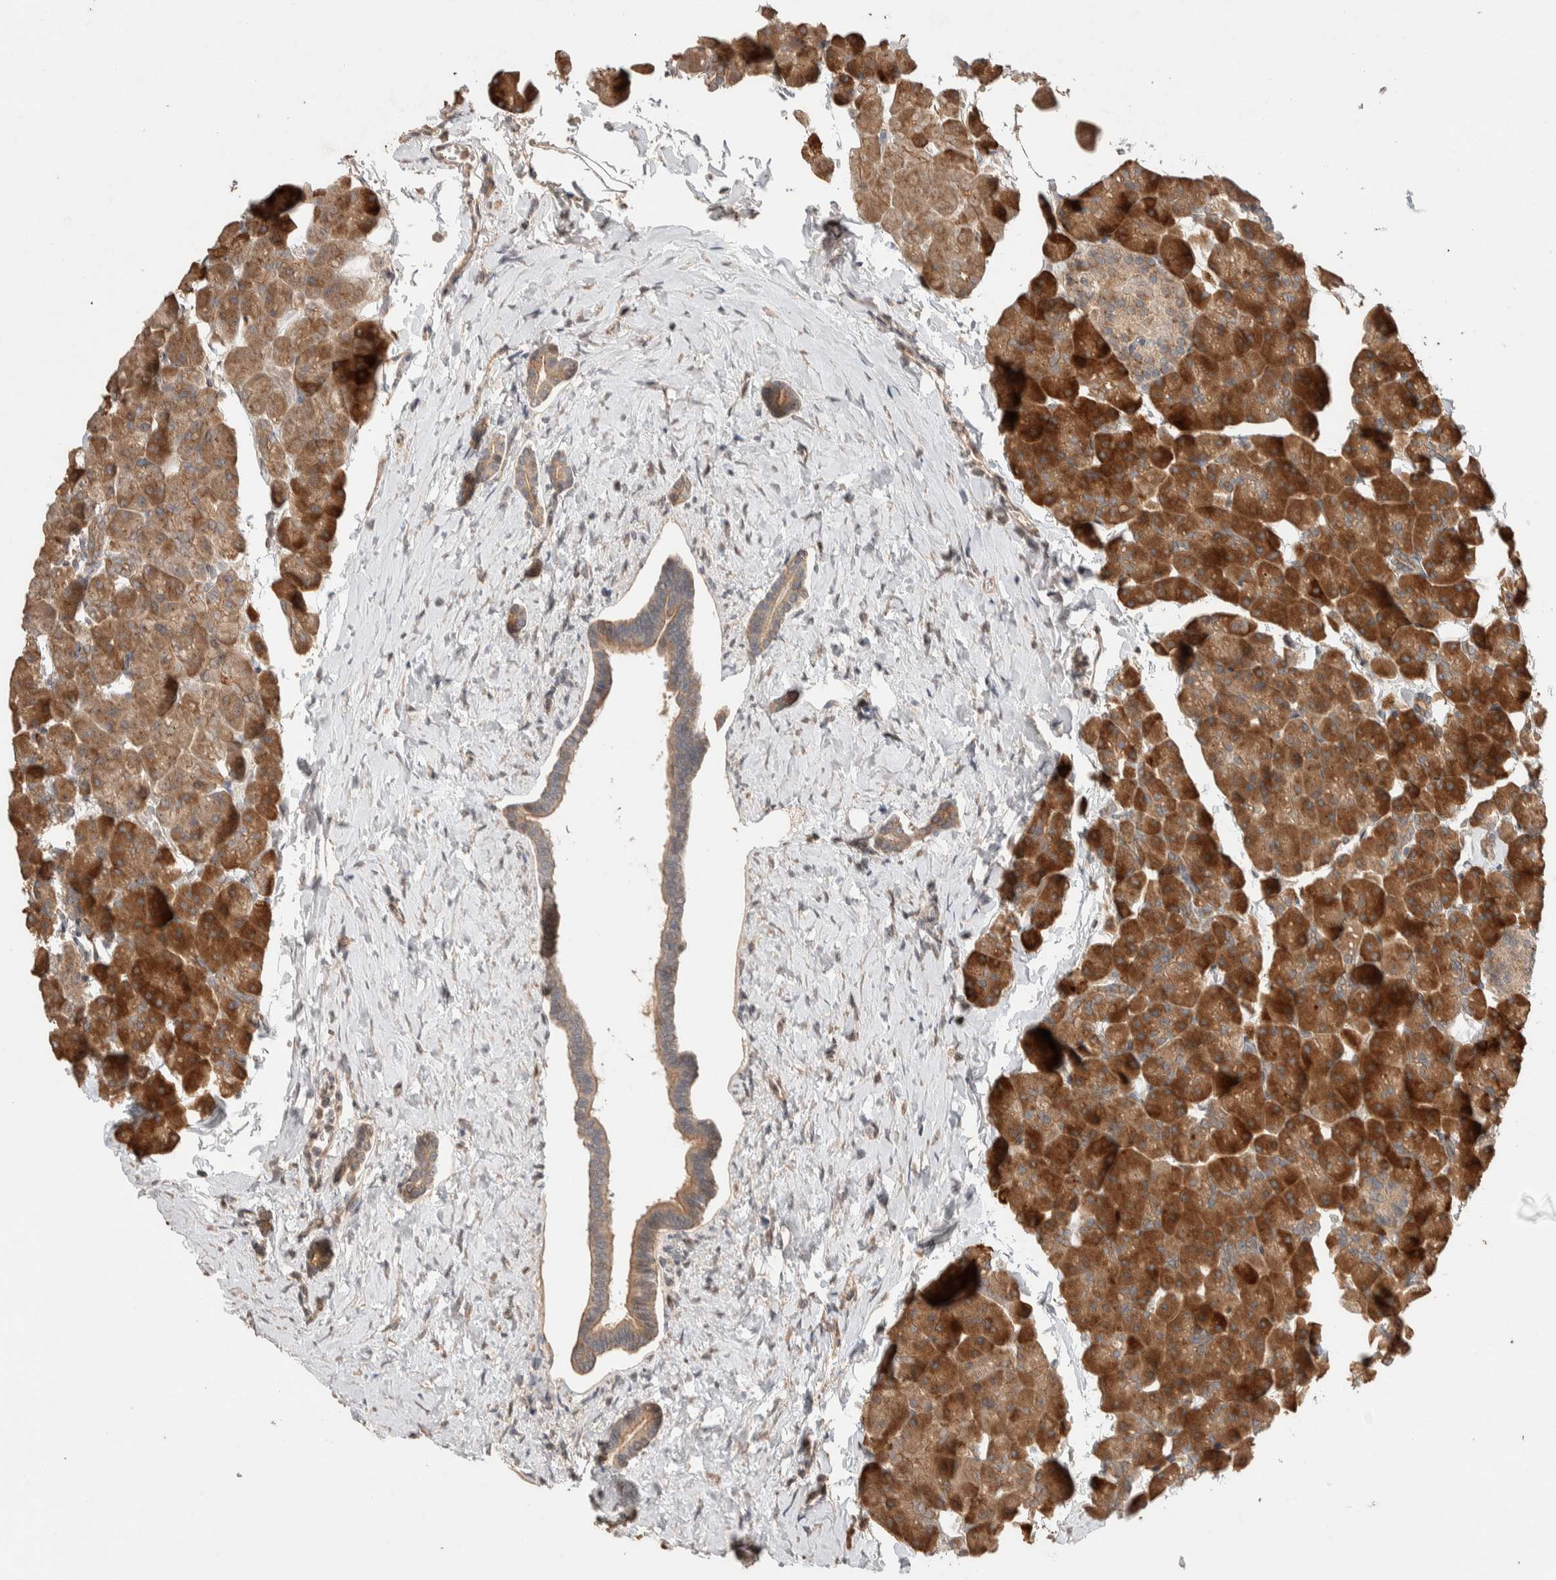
{"staining": {"intensity": "strong", "quantity": ">75%", "location": "cytoplasmic/membranous"}, "tissue": "pancreas", "cell_type": "Exocrine glandular cells", "image_type": "normal", "snomed": [{"axis": "morphology", "description": "Normal tissue, NOS"}, {"axis": "topography", "description": "Pancreas"}], "caption": "Protein staining demonstrates strong cytoplasmic/membranous positivity in about >75% of exocrine glandular cells in benign pancreas.", "gene": "PRDM15", "patient": {"sex": "male", "age": 35}}